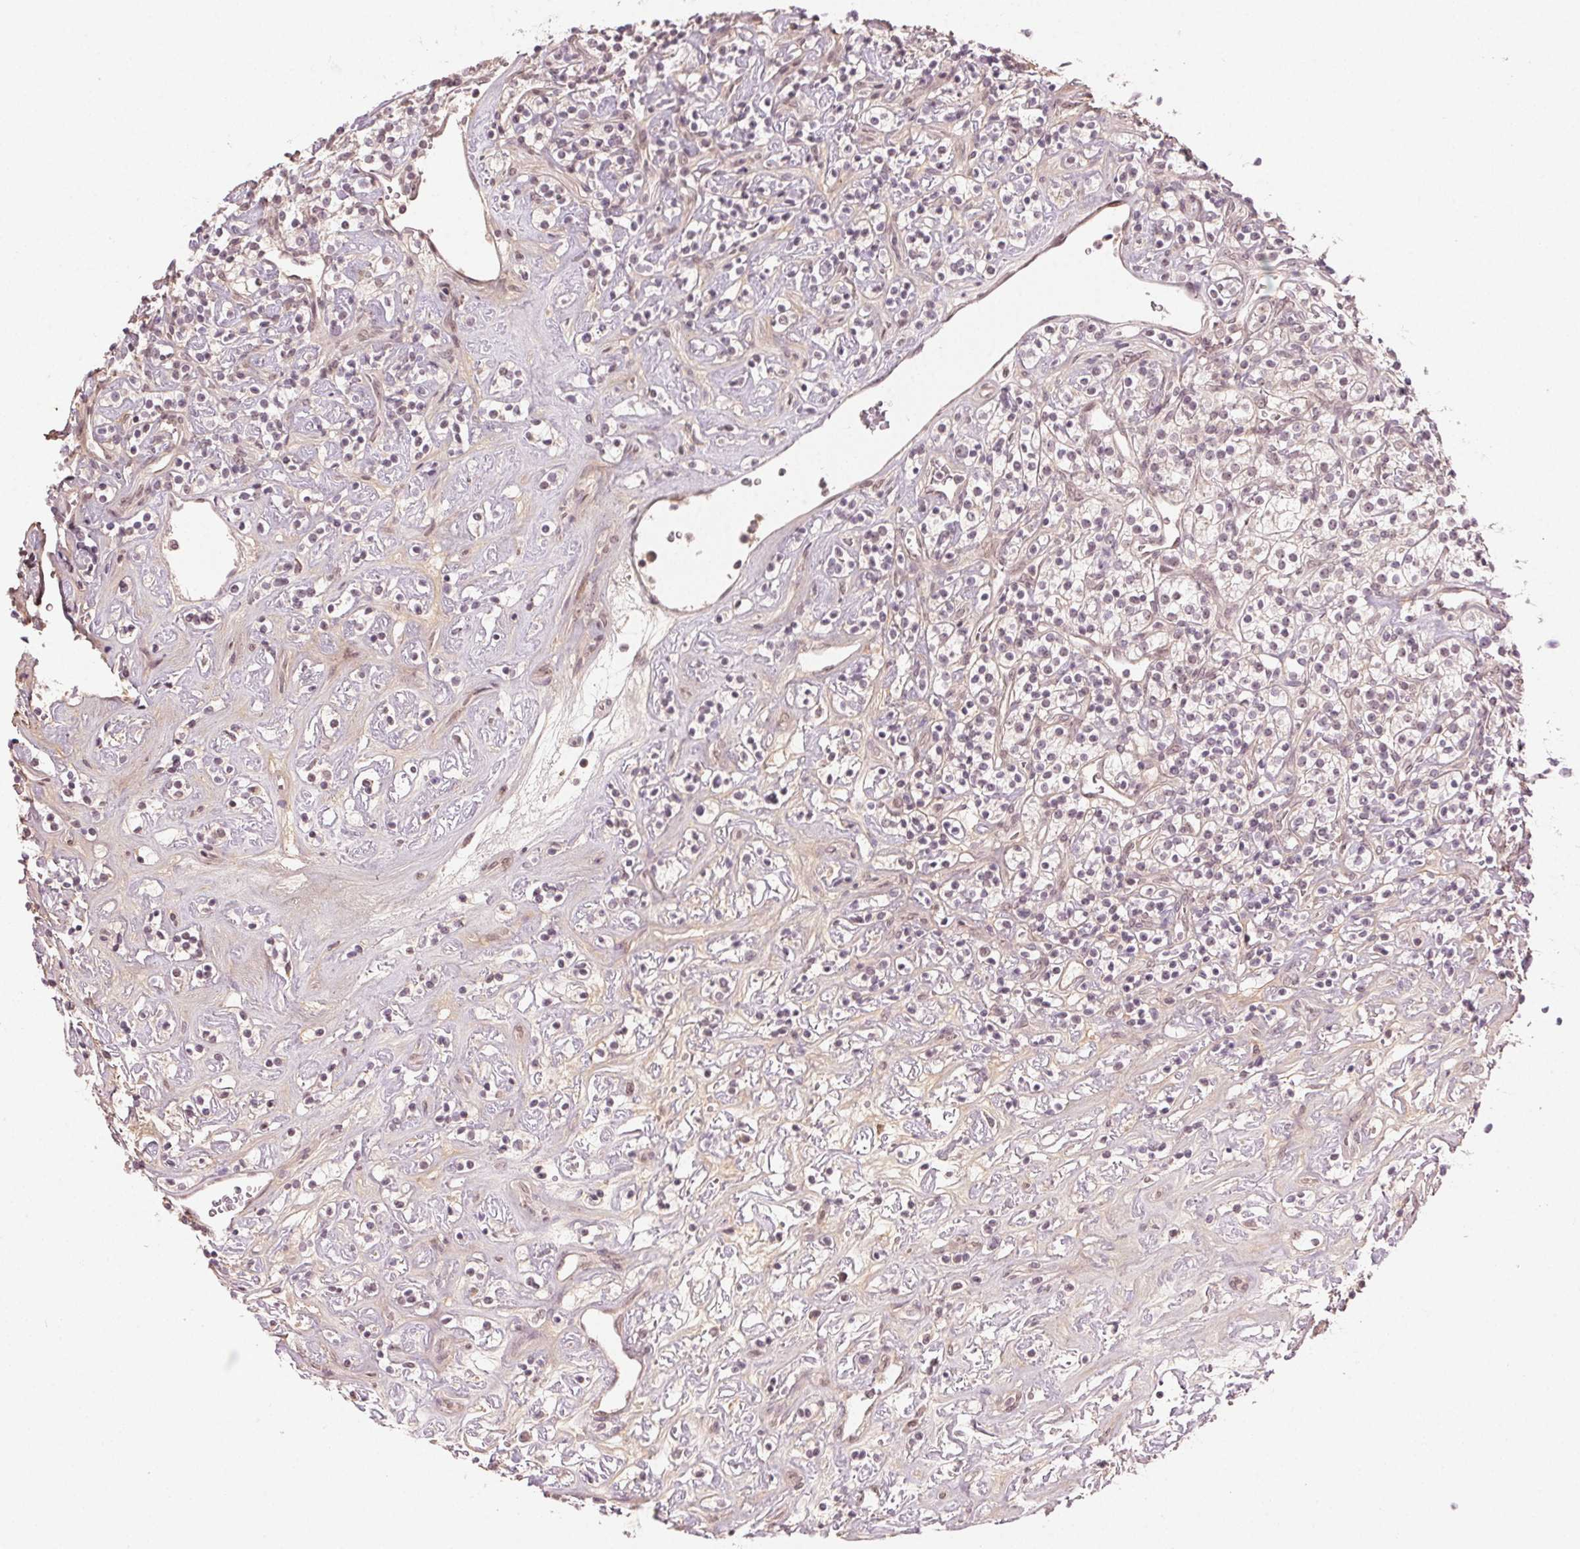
{"staining": {"intensity": "negative", "quantity": "none", "location": "none"}, "tissue": "renal cancer", "cell_type": "Tumor cells", "image_type": "cancer", "snomed": [{"axis": "morphology", "description": "Adenocarcinoma, NOS"}, {"axis": "topography", "description": "Kidney"}], "caption": "High power microscopy micrograph of an immunohistochemistry (IHC) histopathology image of adenocarcinoma (renal), revealing no significant positivity in tumor cells. (DAB immunohistochemistry, high magnification).", "gene": "TUB", "patient": {"sex": "male", "age": 77}}